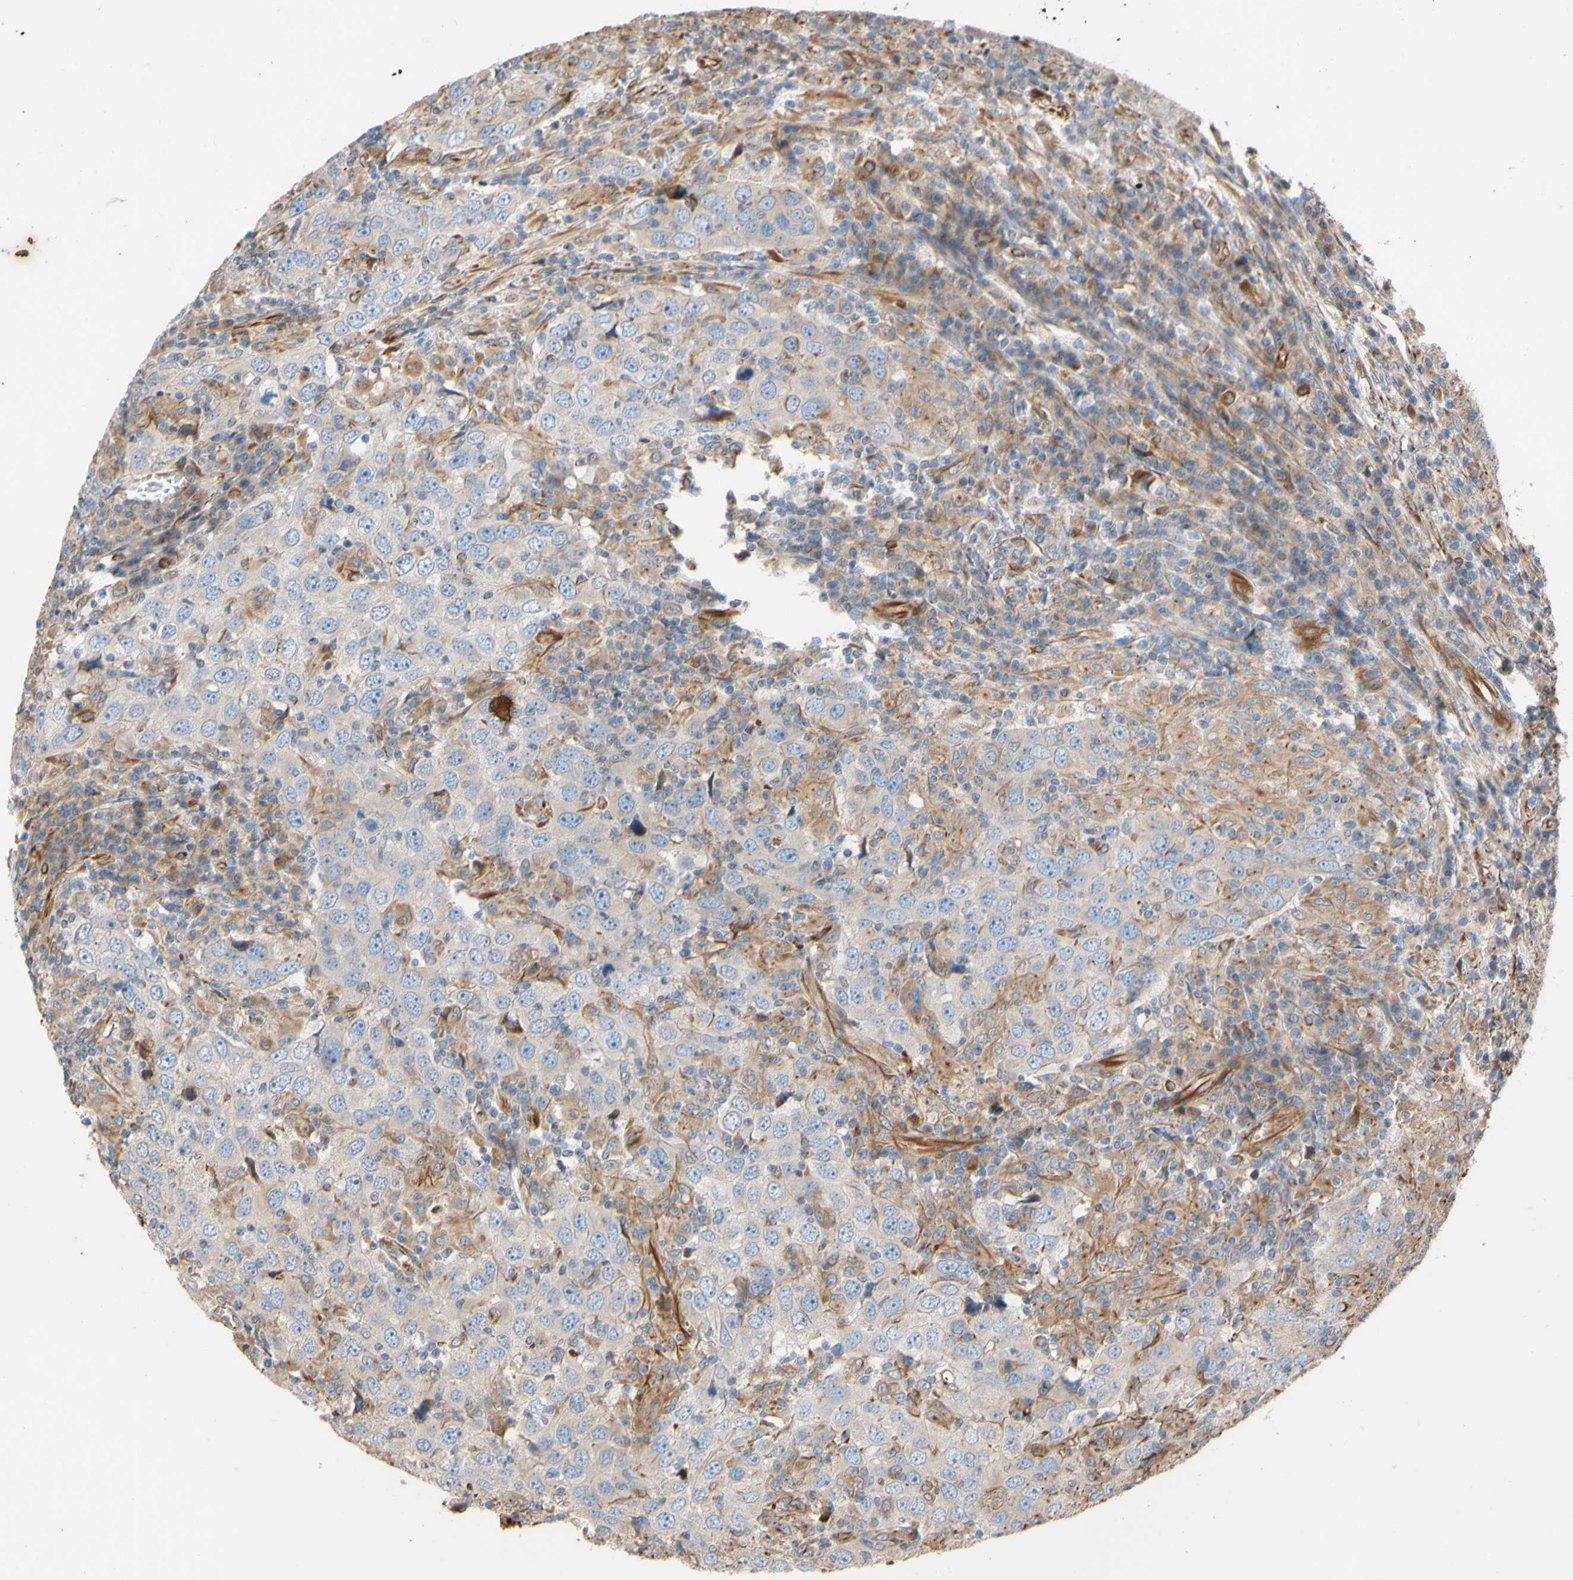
{"staining": {"intensity": "weak", "quantity": ">75%", "location": "cytoplasmic/membranous"}, "tissue": "head and neck cancer", "cell_type": "Tumor cells", "image_type": "cancer", "snomed": [{"axis": "morphology", "description": "Adenocarcinoma, NOS"}, {"axis": "topography", "description": "Salivary gland"}, {"axis": "topography", "description": "Head-Neck"}], "caption": "Adenocarcinoma (head and neck) was stained to show a protein in brown. There is low levels of weak cytoplasmic/membranous staining in about >75% of tumor cells.", "gene": "C1orf43", "patient": {"sex": "female", "age": 65}}